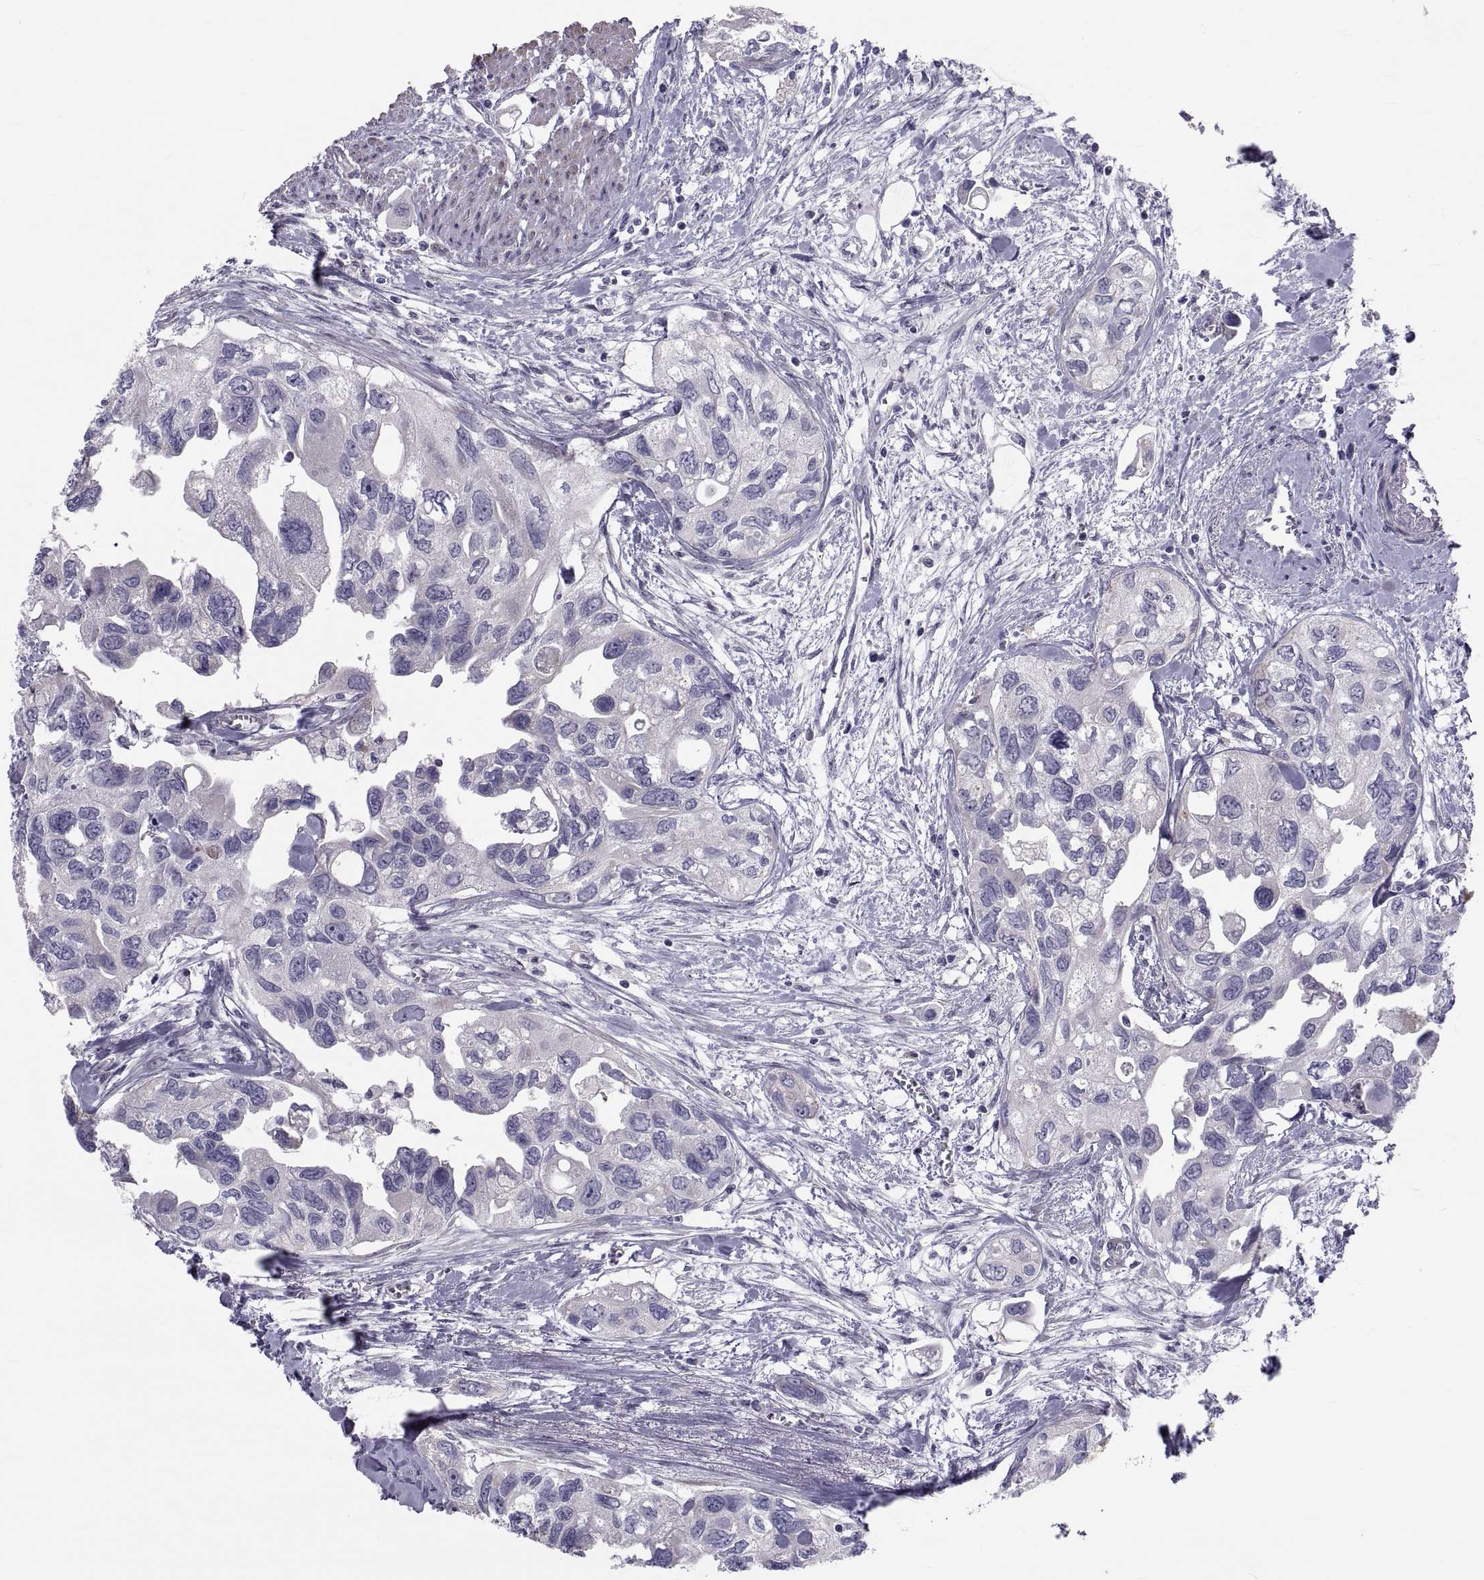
{"staining": {"intensity": "negative", "quantity": "none", "location": "none"}, "tissue": "urothelial cancer", "cell_type": "Tumor cells", "image_type": "cancer", "snomed": [{"axis": "morphology", "description": "Urothelial carcinoma, High grade"}, {"axis": "topography", "description": "Urinary bladder"}], "caption": "High power microscopy micrograph of an immunohistochemistry photomicrograph of urothelial cancer, revealing no significant positivity in tumor cells.", "gene": "ANO1", "patient": {"sex": "male", "age": 59}}